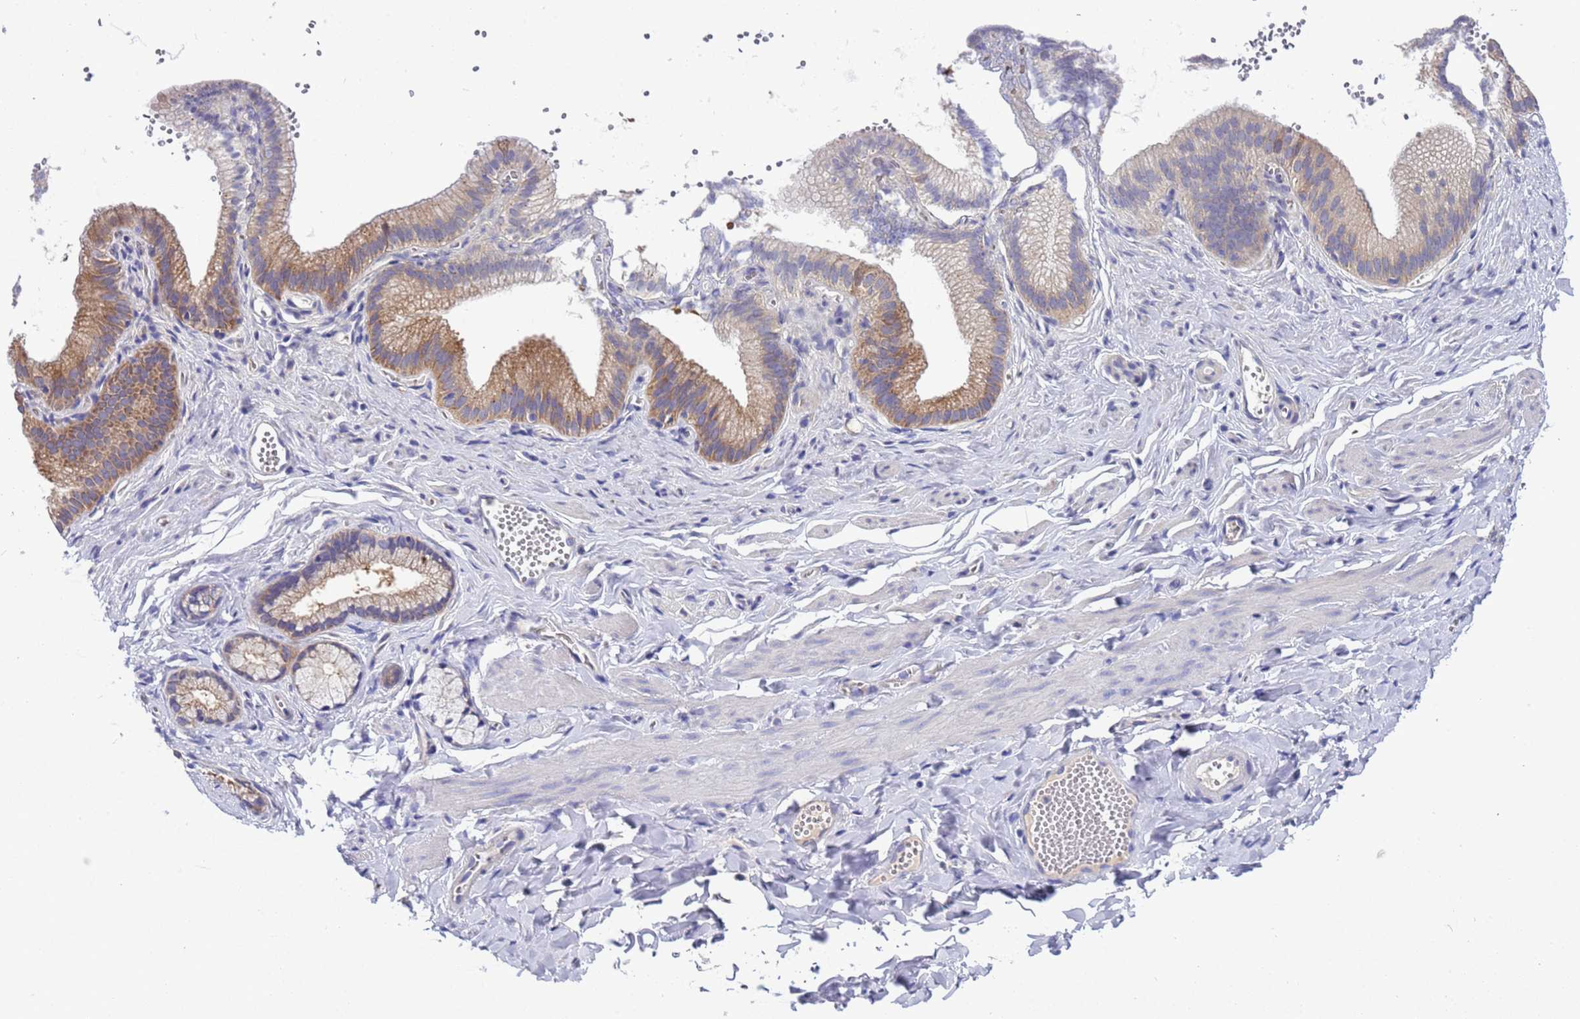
{"staining": {"intensity": "negative", "quantity": "none", "location": "none"}, "tissue": "adipose tissue", "cell_type": "Adipocytes", "image_type": "normal", "snomed": [{"axis": "morphology", "description": "Normal tissue, NOS"}, {"axis": "topography", "description": "Gallbladder"}, {"axis": "topography", "description": "Peripheral nerve tissue"}], "caption": "A high-resolution photomicrograph shows IHC staining of unremarkable adipose tissue, which shows no significant positivity in adipocytes. The staining was performed using DAB (3,3'-diaminobenzidine) to visualize the protein expression in brown, while the nuclei were stained in blue with hematoxylin (Magnification: 20x).", "gene": "RC3H2", "patient": {"sex": "male", "age": 38}}